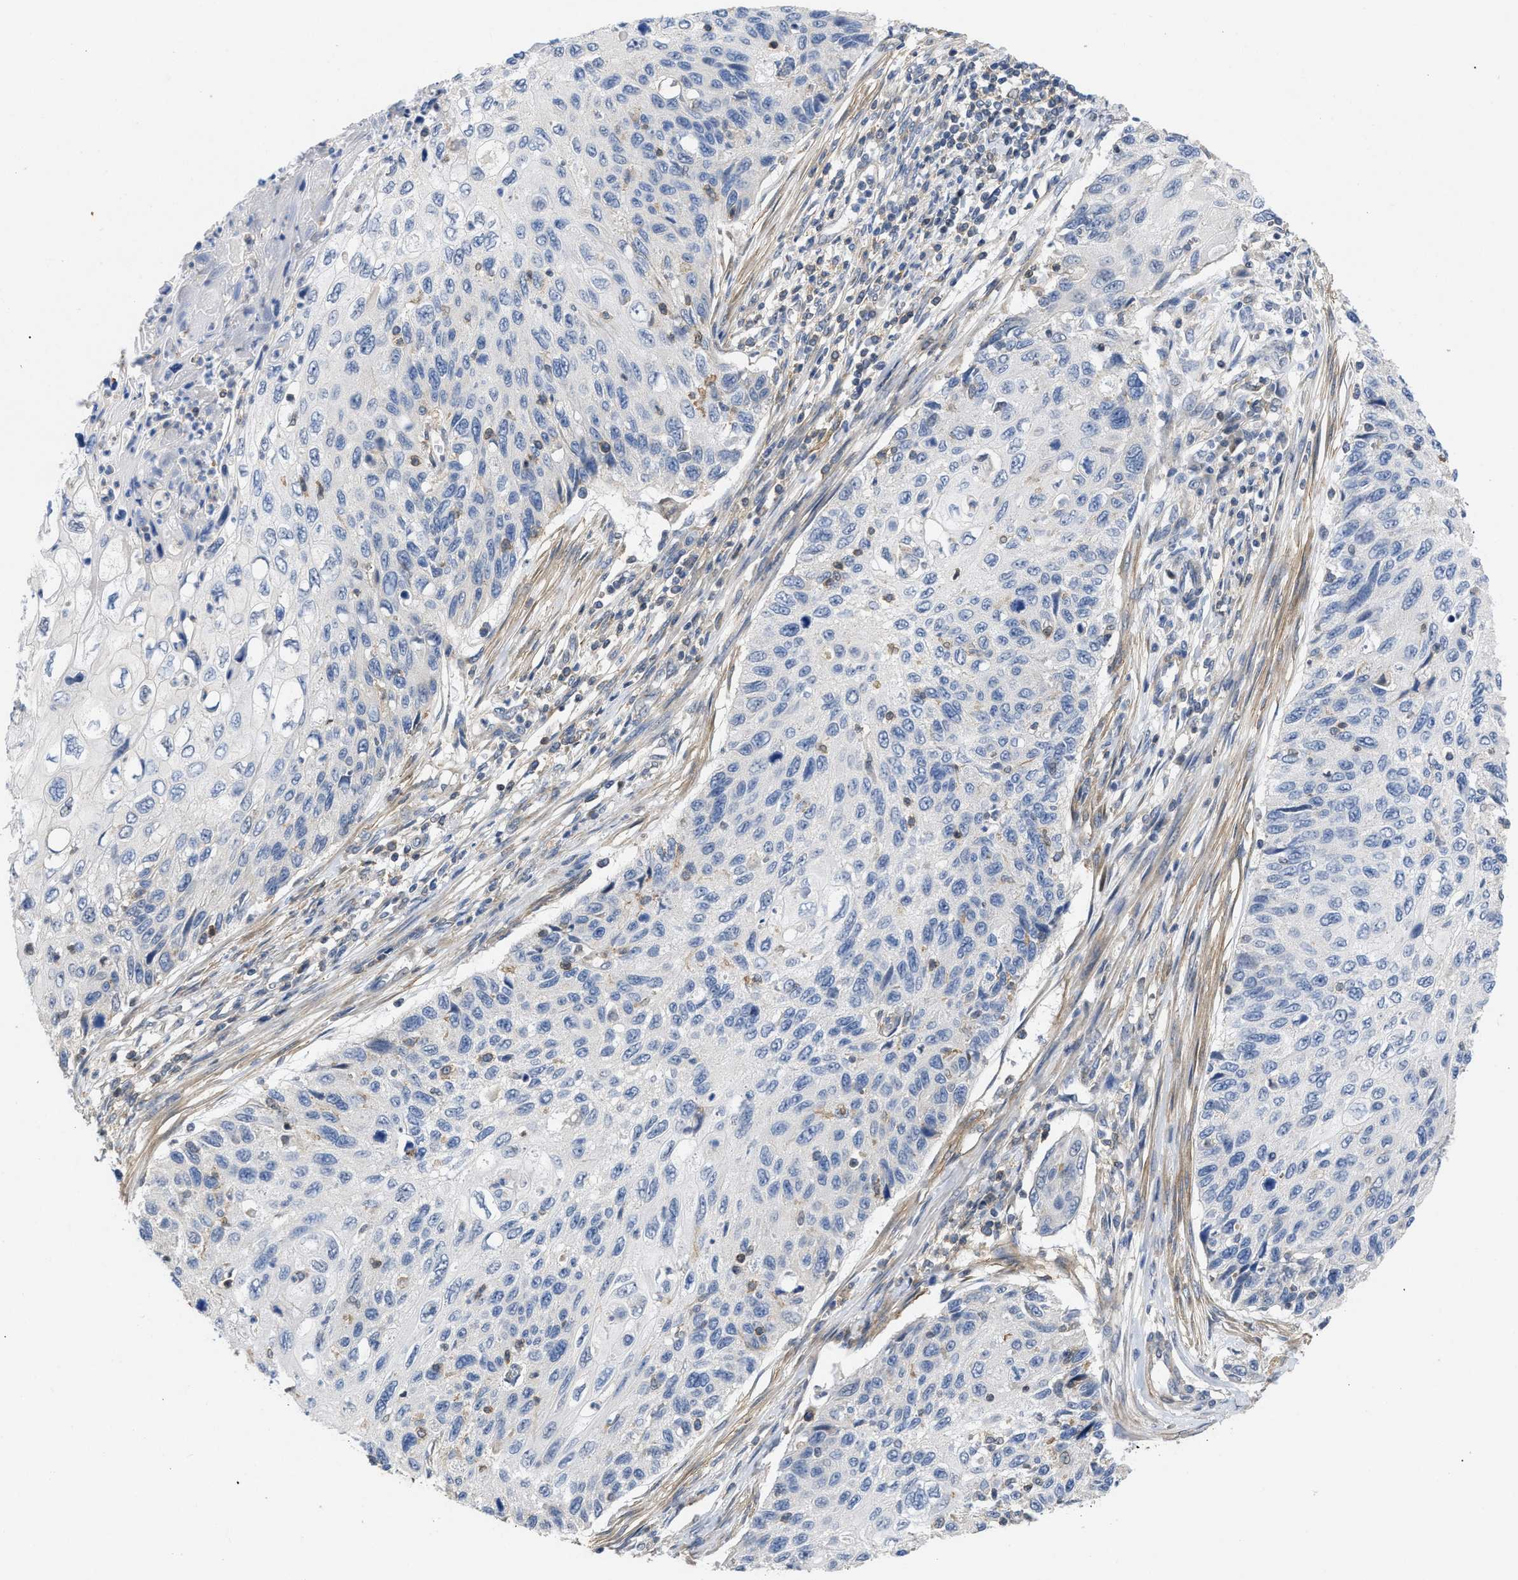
{"staining": {"intensity": "negative", "quantity": "none", "location": "none"}, "tissue": "cervical cancer", "cell_type": "Tumor cells", "image_type": "cancer", "snomed": [{"axis": "morphology", "description": "Squamous cell carcinoma, NOS"}, {"axis": "topography", "description": "Cervix"}], "caption": "Tumor cells are negative for brown protein staining in cervical cancer. (DAB (3,3'-diaminobenzidine) immunohistochemistry visualized using brightfield microscopy, high magnification).", "gene": "TMEM131", "patient": {"sex": "female", "age": 70}}